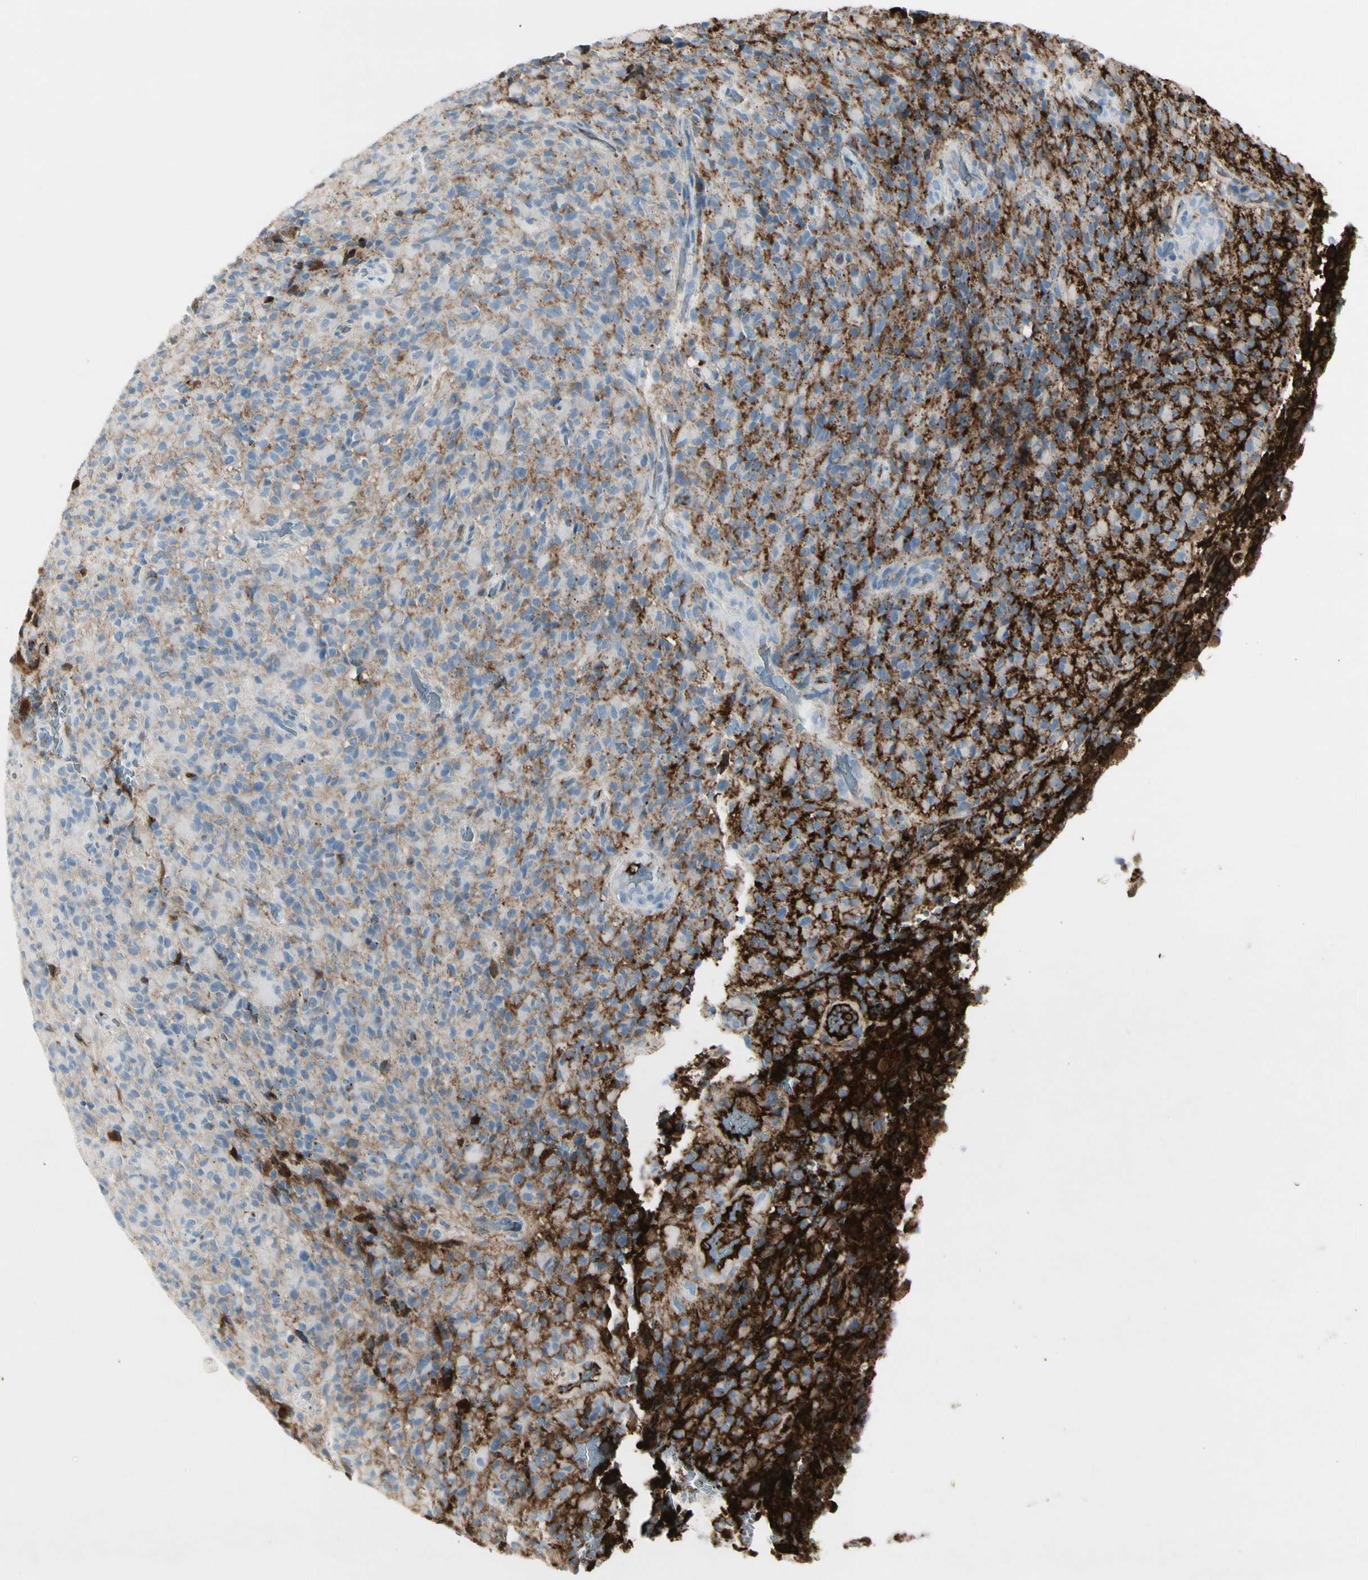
{"staining": {"intensity": "negative", "quantity": "none", "location": "none"}, "tissue": "glioma", "cell_type": "Tumor cells", "image_type": "cancer", "snomed": [{"axis": "morphology", "description": "Glioma, malignant, High grade"}, {"axis": "topography", "description": "Brain"}], "caption": "The micrograph displays no significant staining in tumor cells of glioma.", "gene": "IGHG1", "patient": {"sex": "male", "age": 71}}